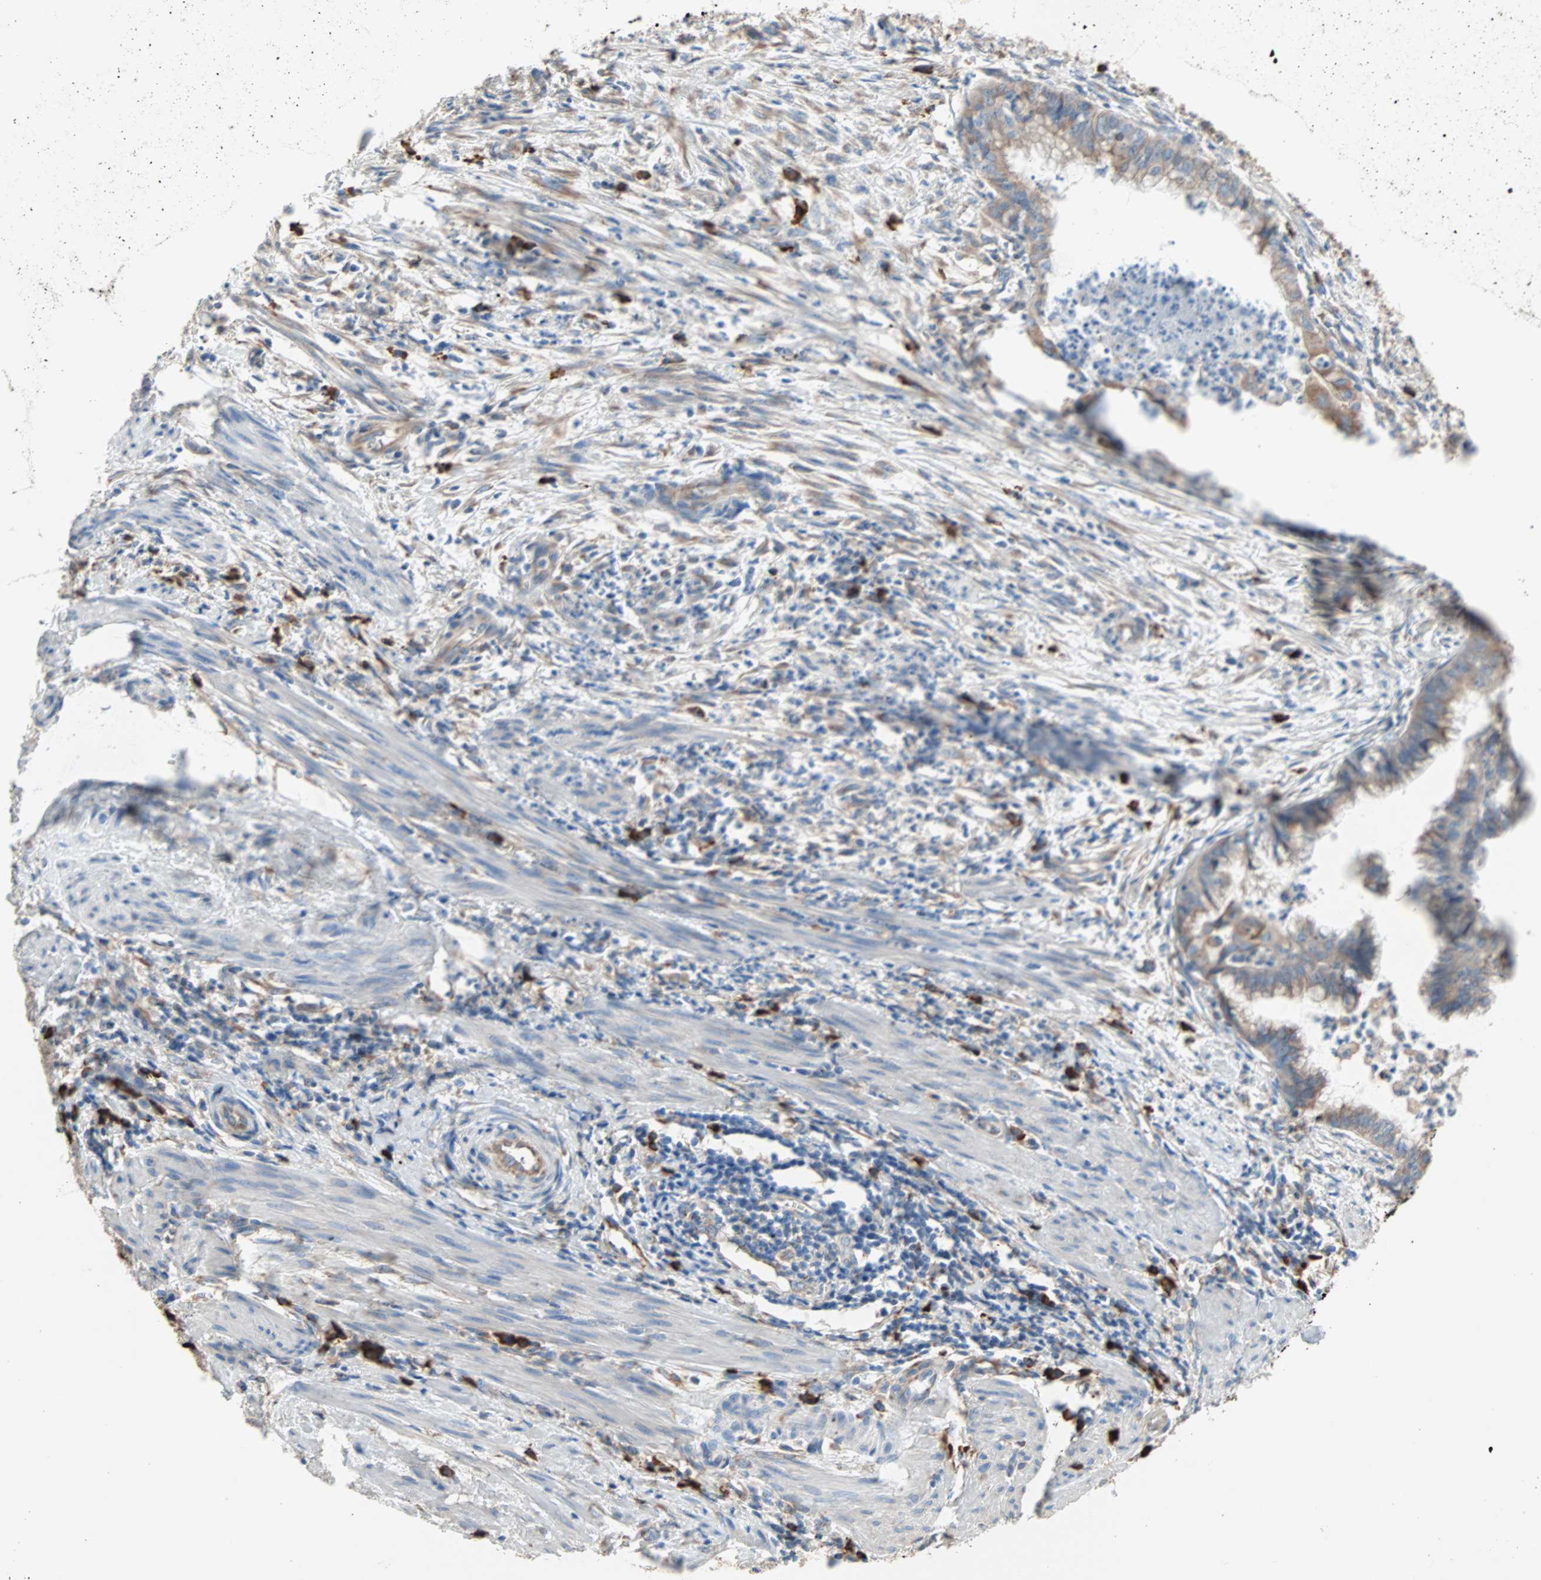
{"staining": {"intensity": "moderate", "quantity": ">75%", "location": "cytoplasmic/membranous"}, "tissue": "endometrial cancer", "cell_type": "Tumor cells", "image_type": "cancer", "snomed": [{"axis": "morphology", "description": "Necrosis, NOS"}, {"axis": "morphology", "description": "Adenocarcinoma, NOS"}, {"axis": "topography", "description": "Endometrium"}], "caption": "A brown stain labels moderate cytoplasmic/membranous positivity of a protein in adenocarcinoma (endometrial) tumor cells.", "gene": "PLCXD1", "patient": {"sex": "female", "age": 79}}